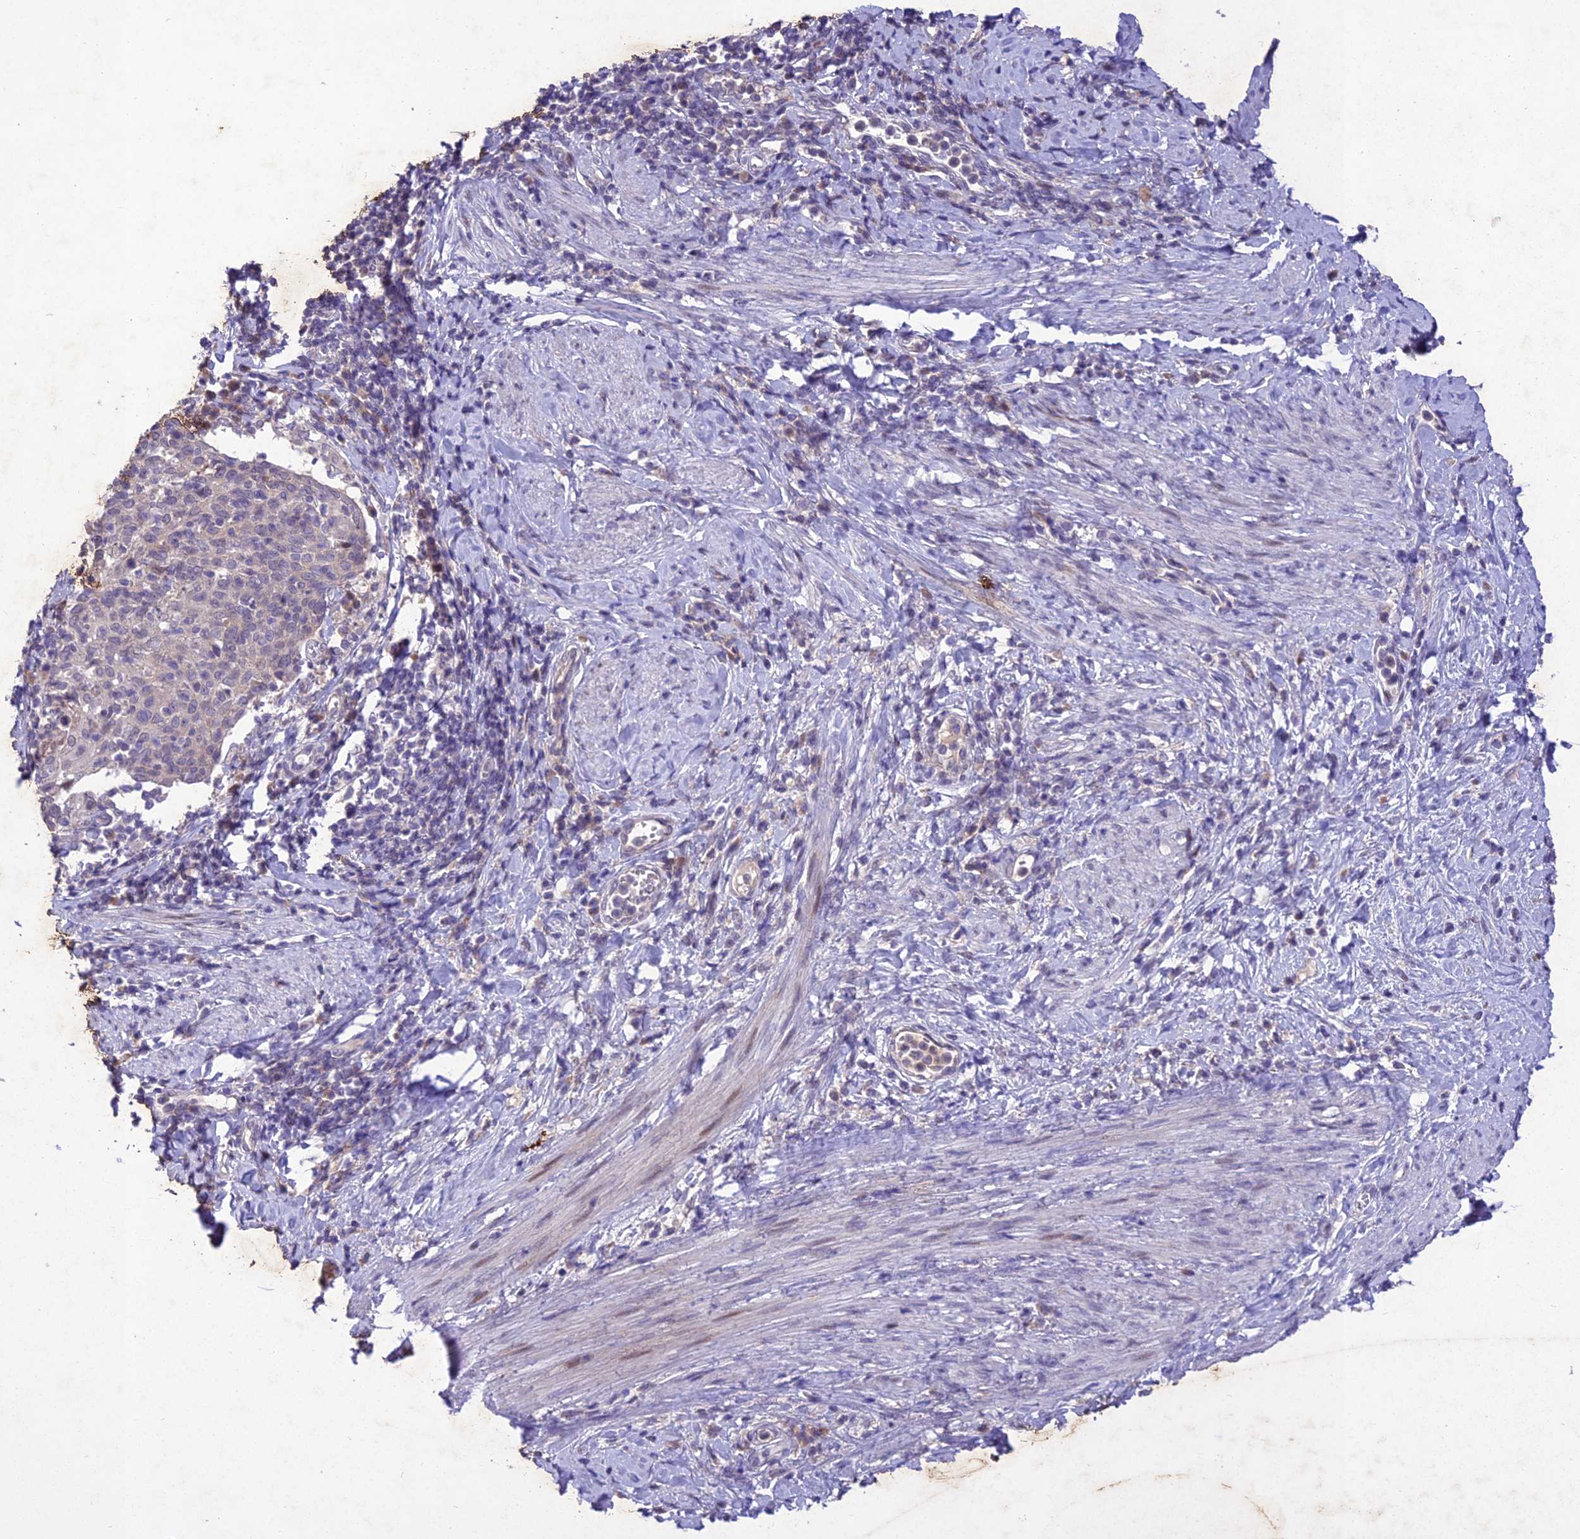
{"staining": {"intensity": "negative", "quantity": "none", "location": "none"}, "tissue": "cervical cancer", "cell_type": "Tumor cells", "image_type": "cancer", "snomed": [{"axis": "morphology", "description": "Squamous cell carcinoma, NOS"}, {"axis": "topography", "description": "Cervix"}], "caption": "A photomicrograph of human cervical squamous cell carcinoma is negative for staining in tumor cells.", "gene": "ANKRD52", "patient": {"sex": "female", "age": 52}}